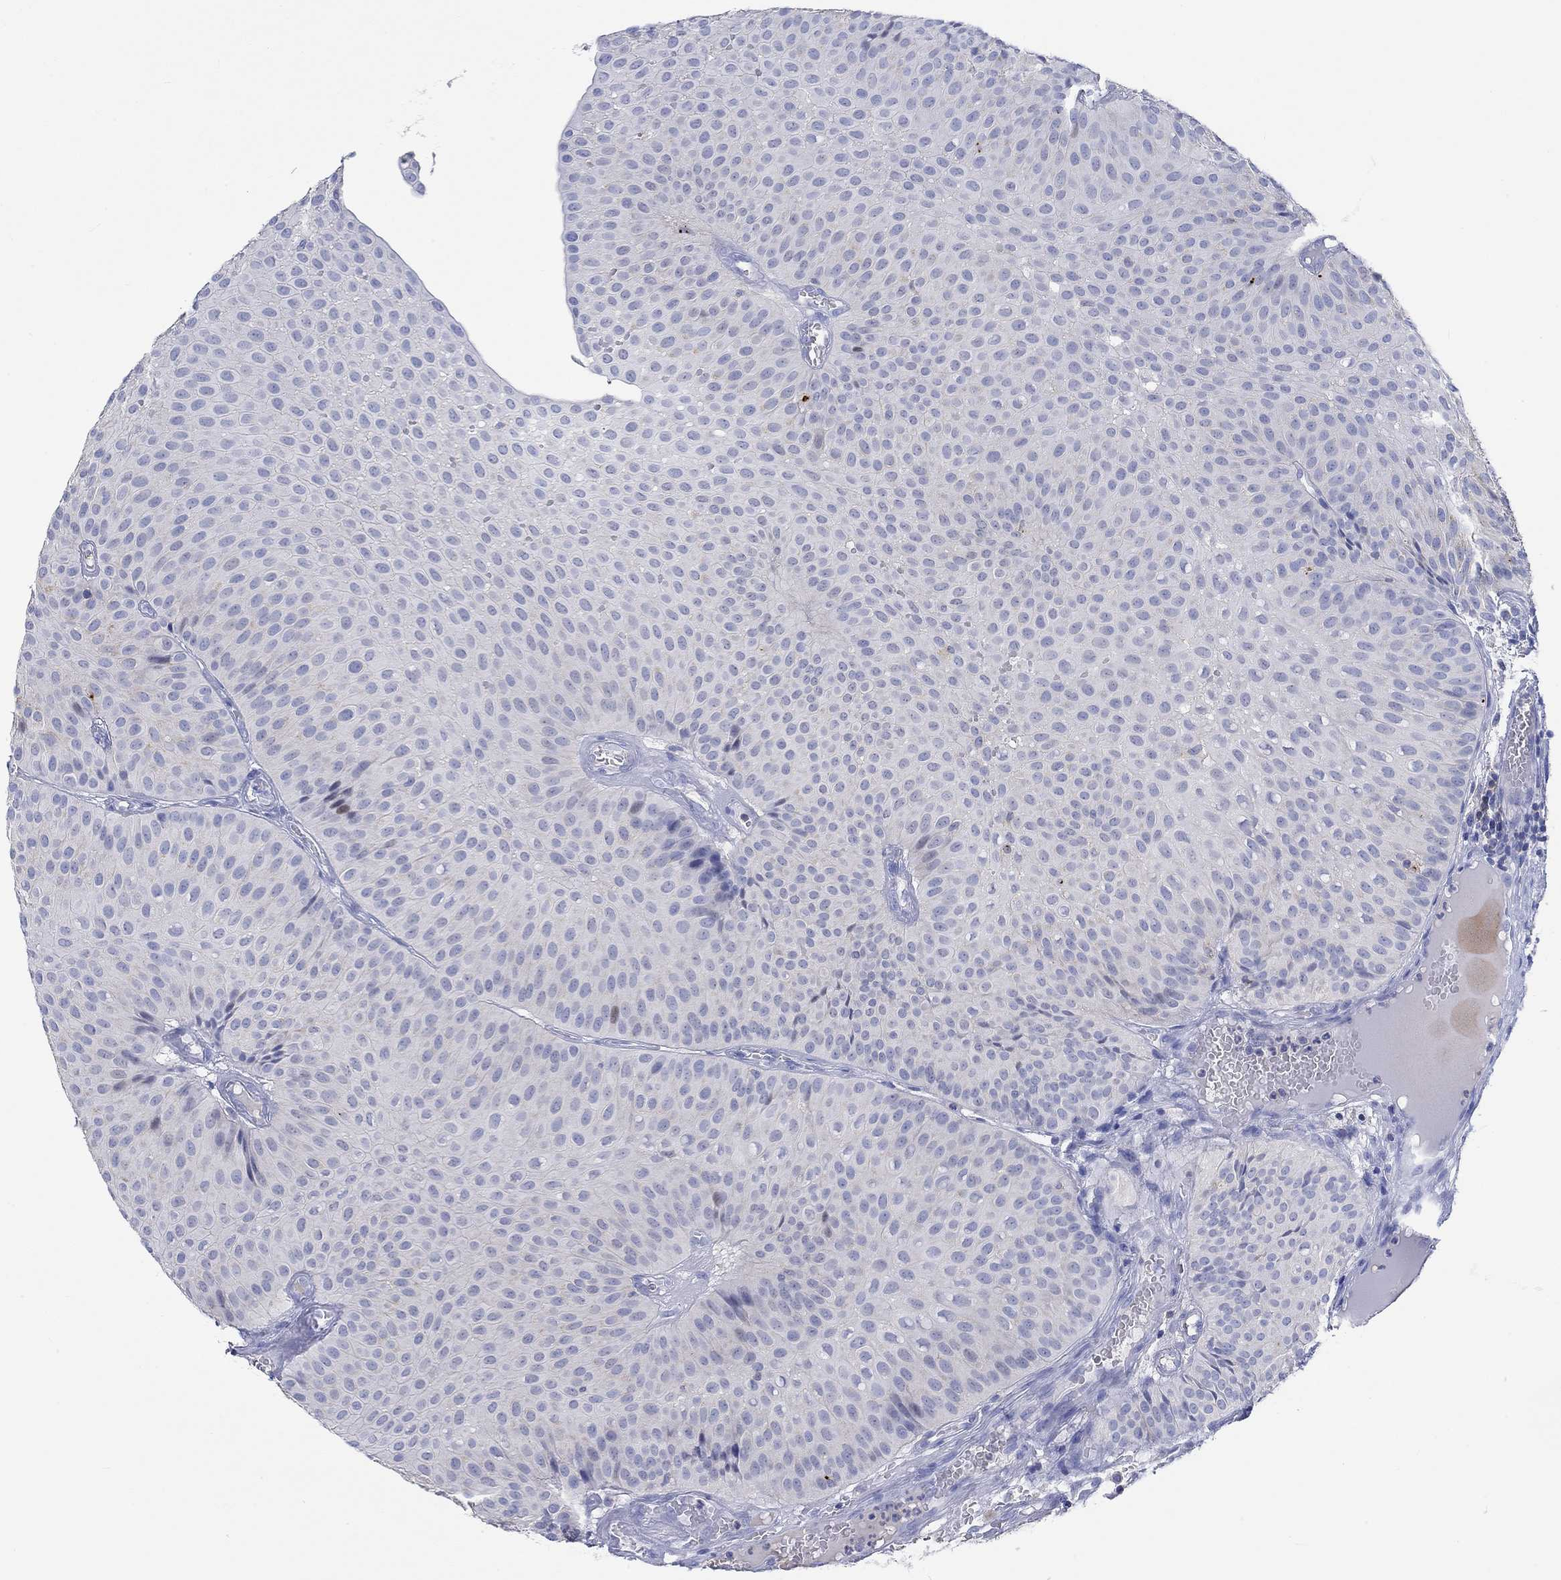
{"staining": {"intensity": "negative", "quantity": "none", "location": "none"}, "tissue": "urothelial cancer", "cell_type": "Tumor cells", "image_type": "cancer", "snomed": [{"axis": "morphology", "description": "Urothelial carcinoma, Low grade"}, {"axis": "topography", "description": "Urinary bladder"}], "caption": "Image shows no significant protein expression in tumor cells of urothelial cancer. (DAB immunohistochemistry (IHC), high magnification).", "gene": "GCM1", "patient": {"sex": "male", "age": 64}}